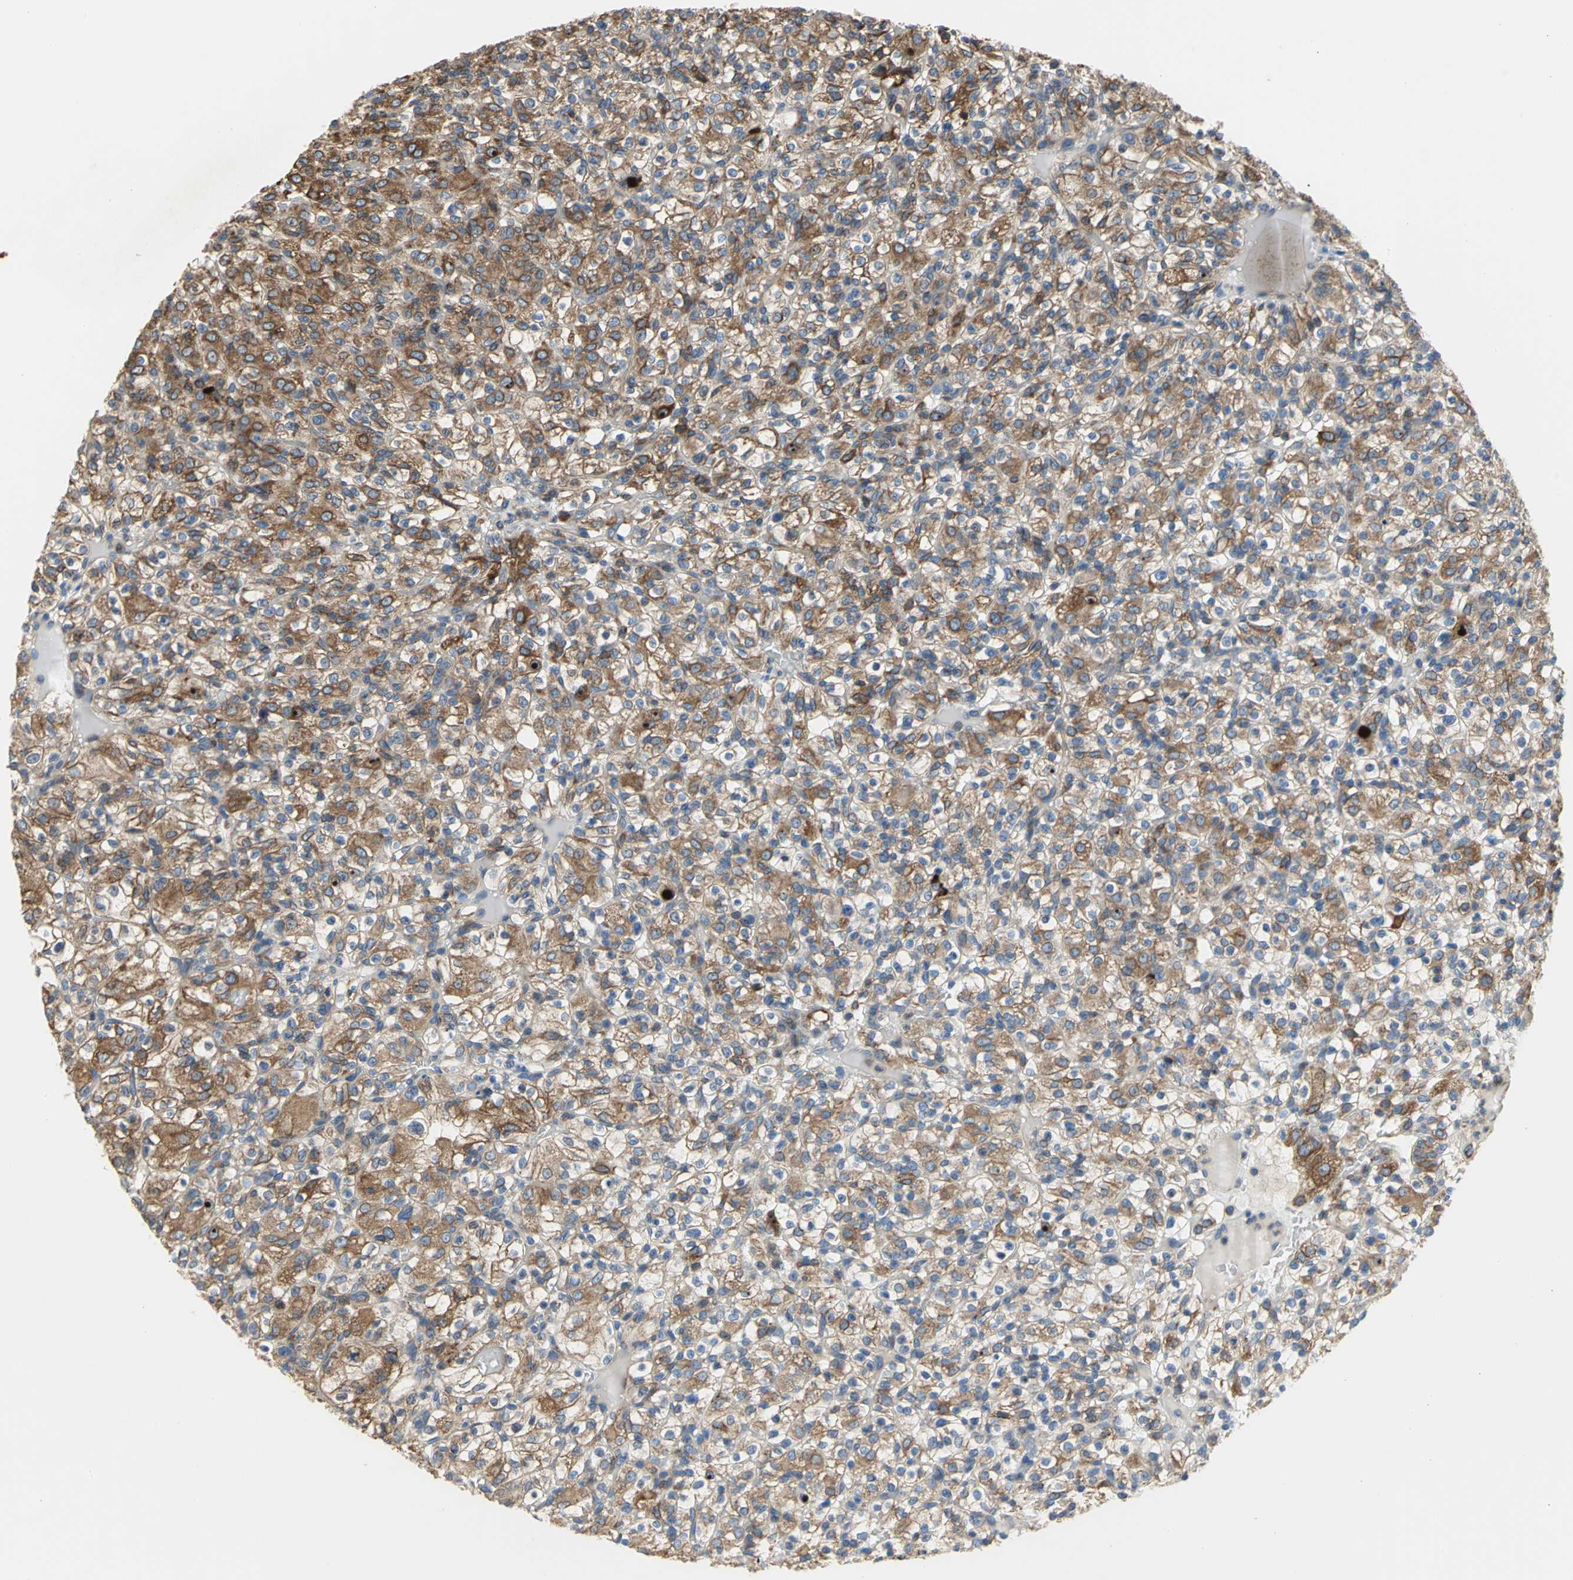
{"staining": {"intensity": "moderate", "quantity": ">75%", "location": "cytoplasmic/membranous"}, "tissue": "renal cancer", "cell_type": "Tumor cells", "image_type": "cancer", "snomed": [{"axis": "morphology", "description": "Normal tissue, NOS"}, {"axis": "morphology", "description": "Adenocarcinoma, NOS"}, {"axis": "topography", "description": "Kidney"}], "caption": "Immunohistochemical staining of adenocarcinoma (renal) exhibits medium levels of moderate cytoplasmic/membranous positivity in approximately >75% of tumor cells.", "gene": "SDF2L1", "patient": {"sex": "female", "age": 72}}